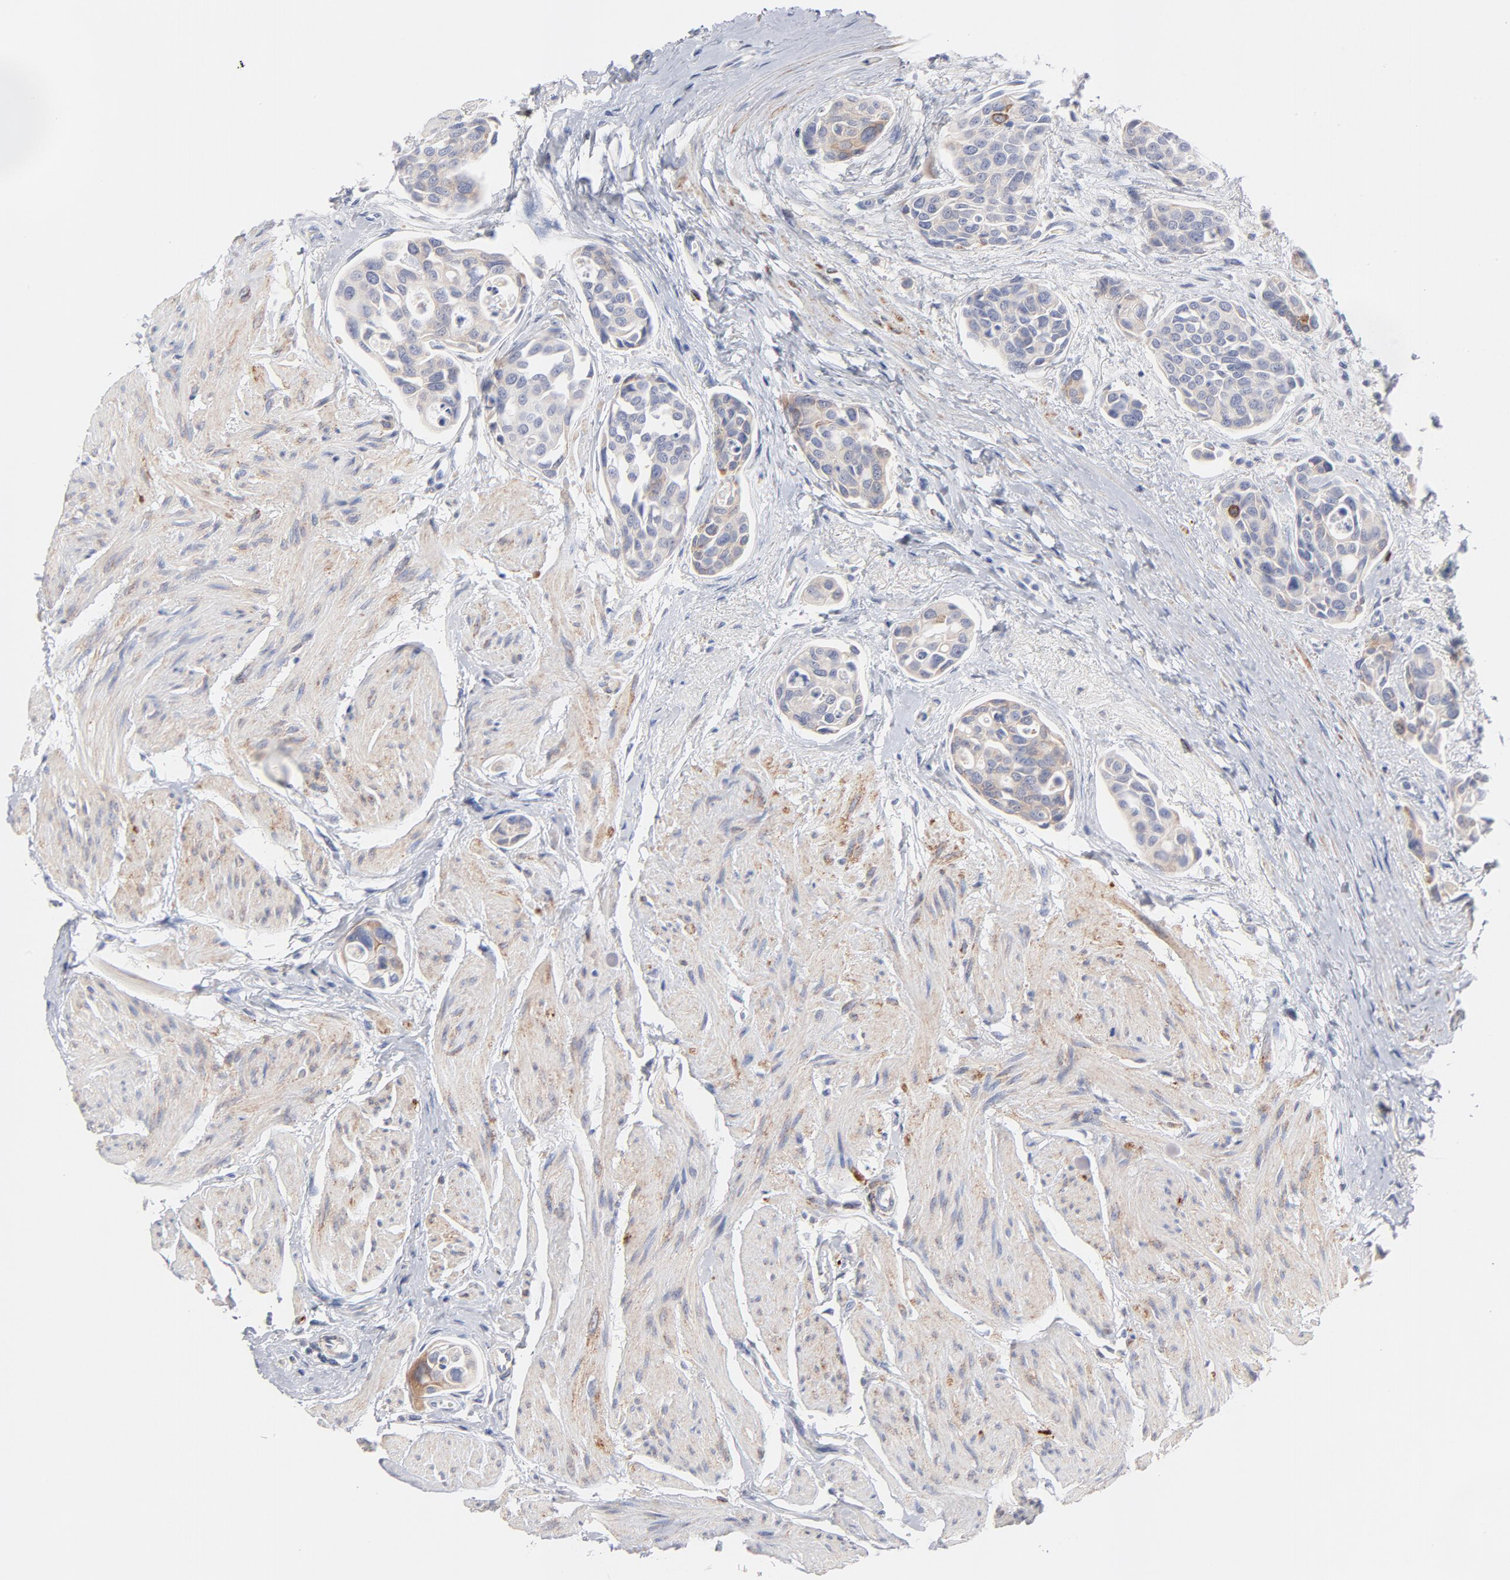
{"staining": {"intensity": "moderate", "quantity": "<25%", "location": "cytoplasmic/membranous"}, "tissue": "urothelial cancer", "cell_type": "Tumor cells", "image_type": "cancer", "snomed": [{"axis": "morphology", "description": "Urothelial carcinoma, High grade"}, {"axis": "topography", "description": "Urinary bladder"}], "caption": "Immunohistochemical staining of urothelial cancer exhibits low levels of moderate cytoplasmic/membranous protein positivity in about <25% of tumor cells.", "gene": "MID1", "patient": {"sex": "male", "age": 78}}